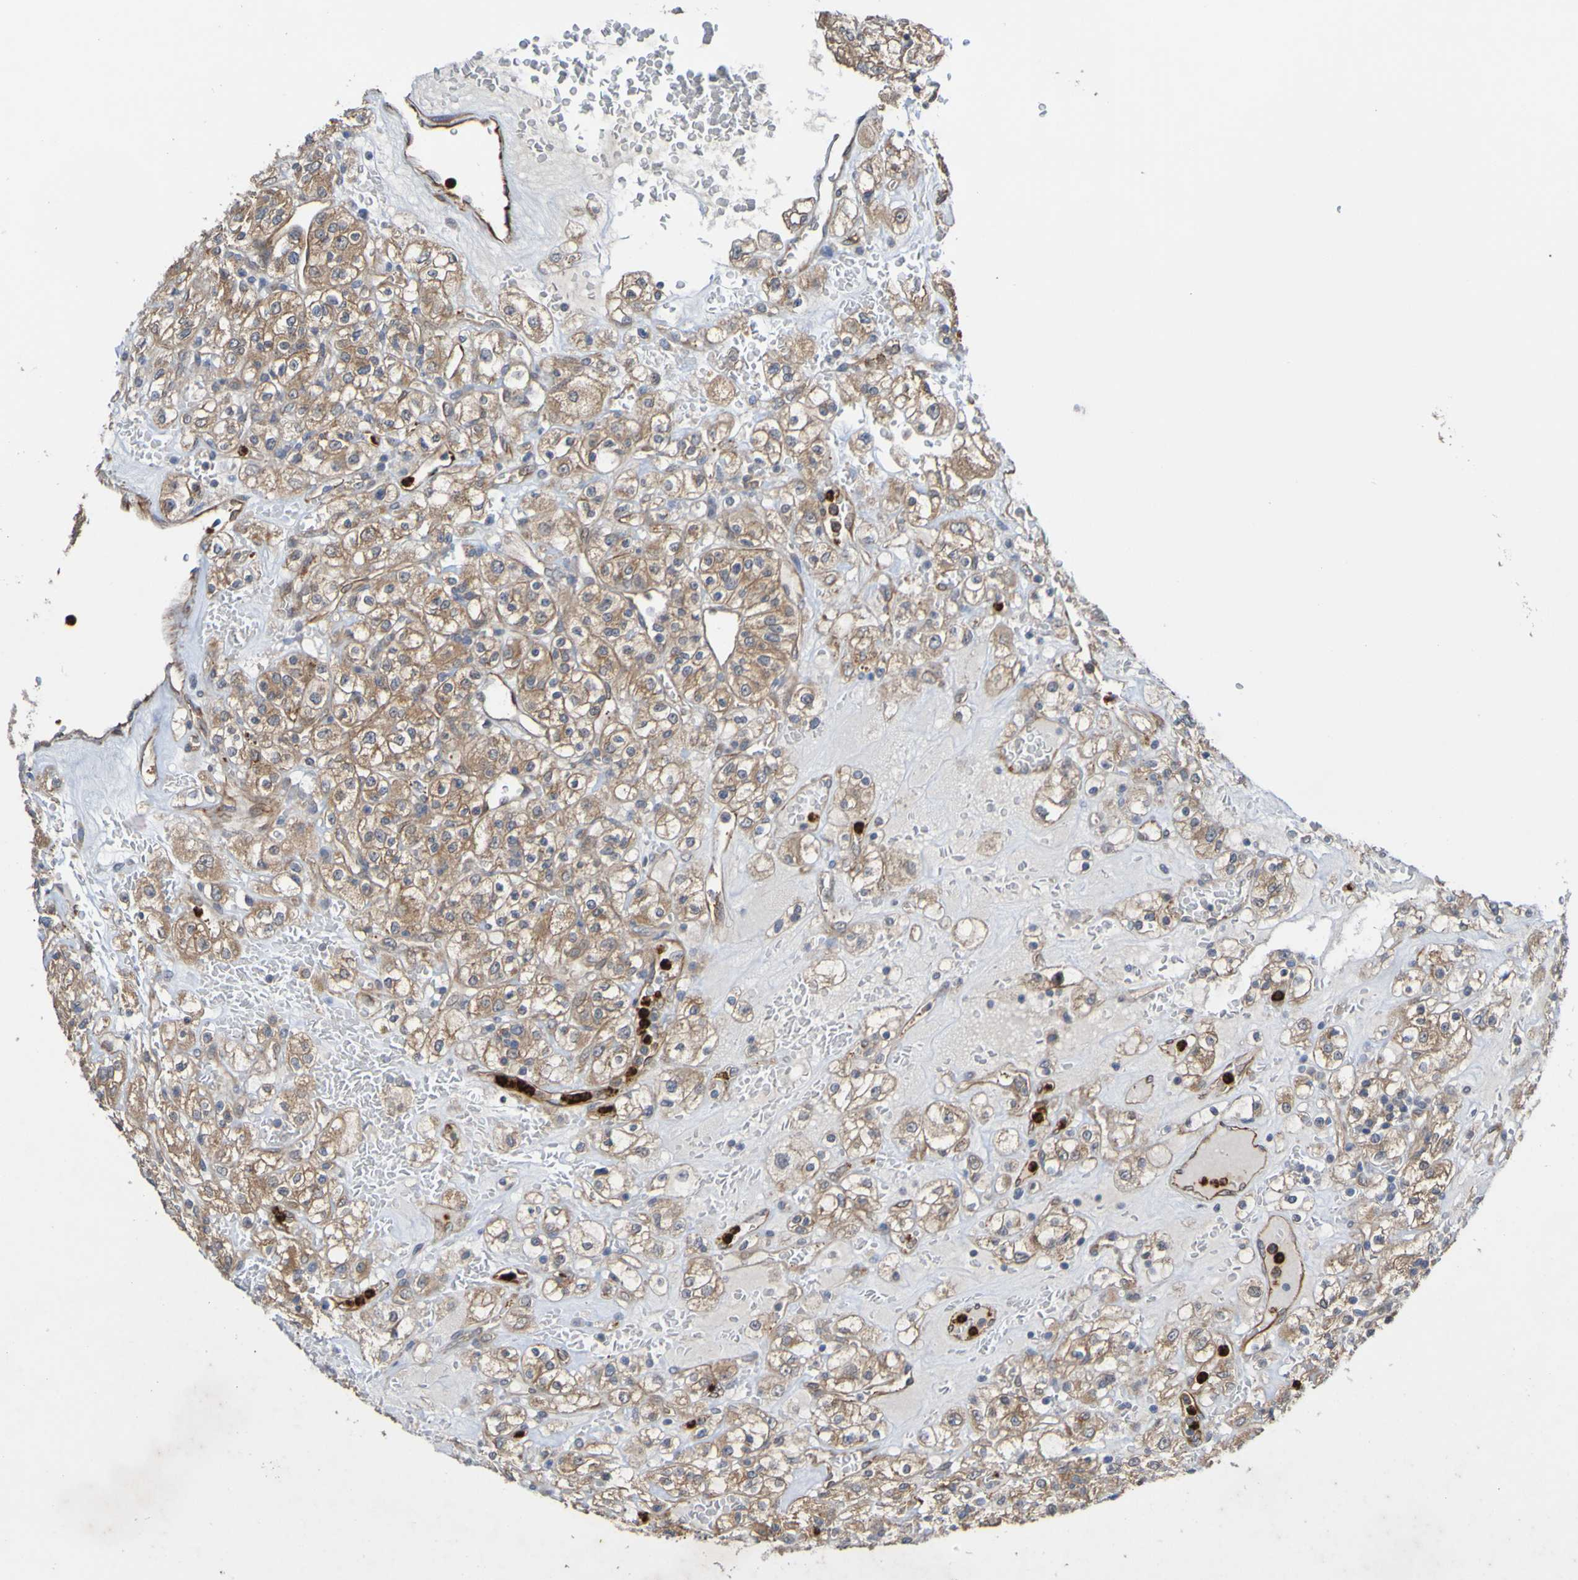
{"staining": {"intensity": "moderate", "quantity": ">75%", "location": "cytoplasmic/membranous"}, "tissue": "renal cancer", "cell_type": "Tumor cells", "image_type": "cancer", "snomed": [{"axis": "morphology", "description": "Normal tissue, NOS"}, {"axis": "morphology", "description": "Adenocarcinoma, NOS"}, {"axis": "topography", "description": "Kidney"}], "caption": "Brown immunohistochemical staining in human renal cancer reveals moderate cytoplasmic/membranous staining in approximately >75% of tumor cells. The protein of interest is stained brown, and the nuclei are stained in blue (DAB IHC with brightfield microscopy, high magnification).", "gene": "ST8SIA6", "patient": {"sex": "female", "age": 72}}